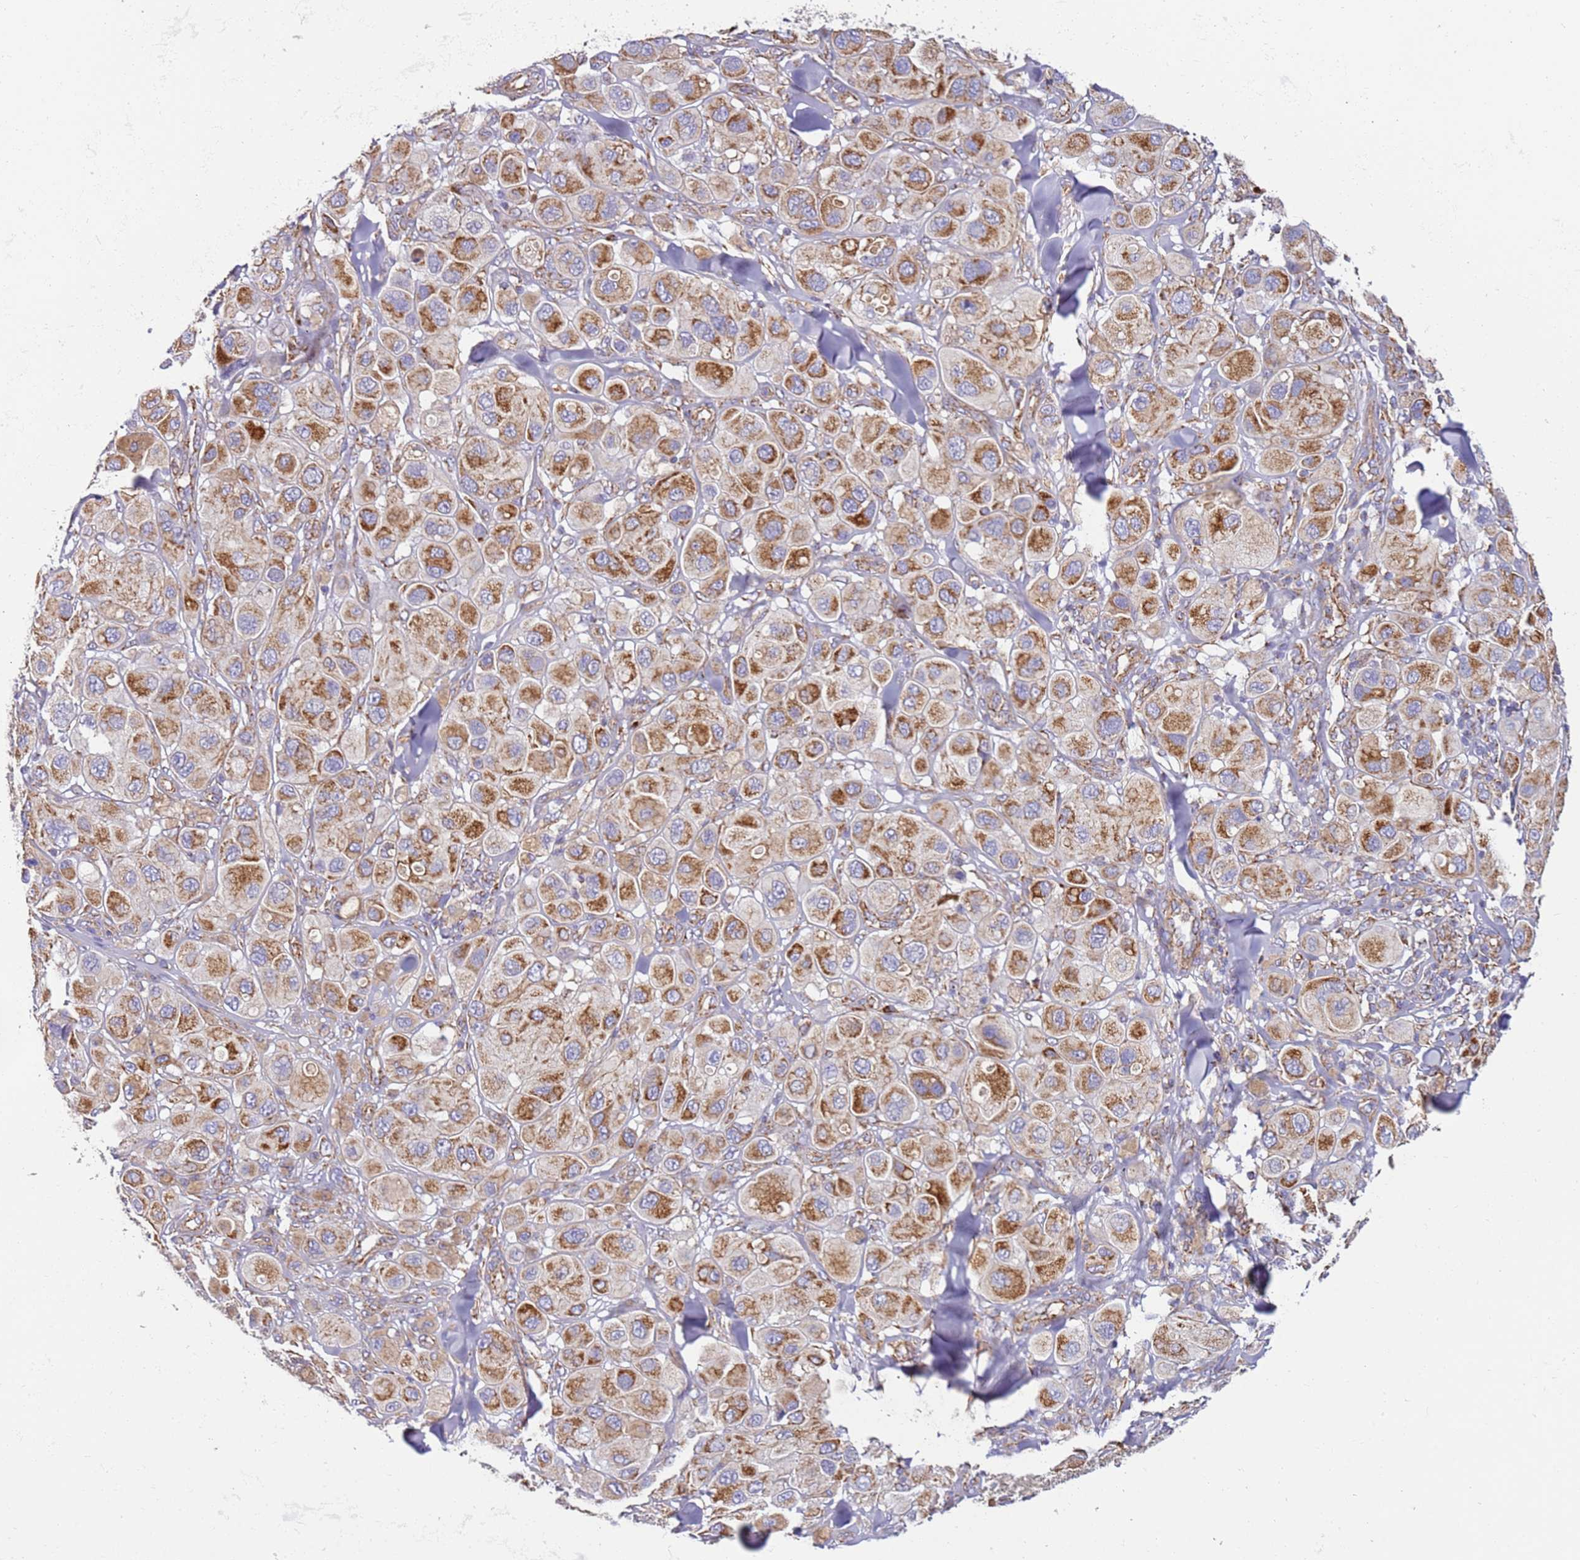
{"staining": {"intensity": "strong", "quantity": "<25%", "location": "cytoplasmic/membranous"}, "tissue": "melanoma", "cell_type": "Tumor cells", "image_type": "cancer", "snomed": [{"axis": "morphology", "description": "Malignant melanoma, Metastatic site"}, {"axis": "topography", "description": "Skin"}], "caption": "Melanoma stained with IHC displays strong cytoplasmic/membranous staining in about <25% of tumor cells. The staining was performed using DAB, with brown indicating positive protein expression. Nuclei are stained blue with hematoxylin.", "gene": "MRPL20", "patient": {"sex": "male", "age": 41}}